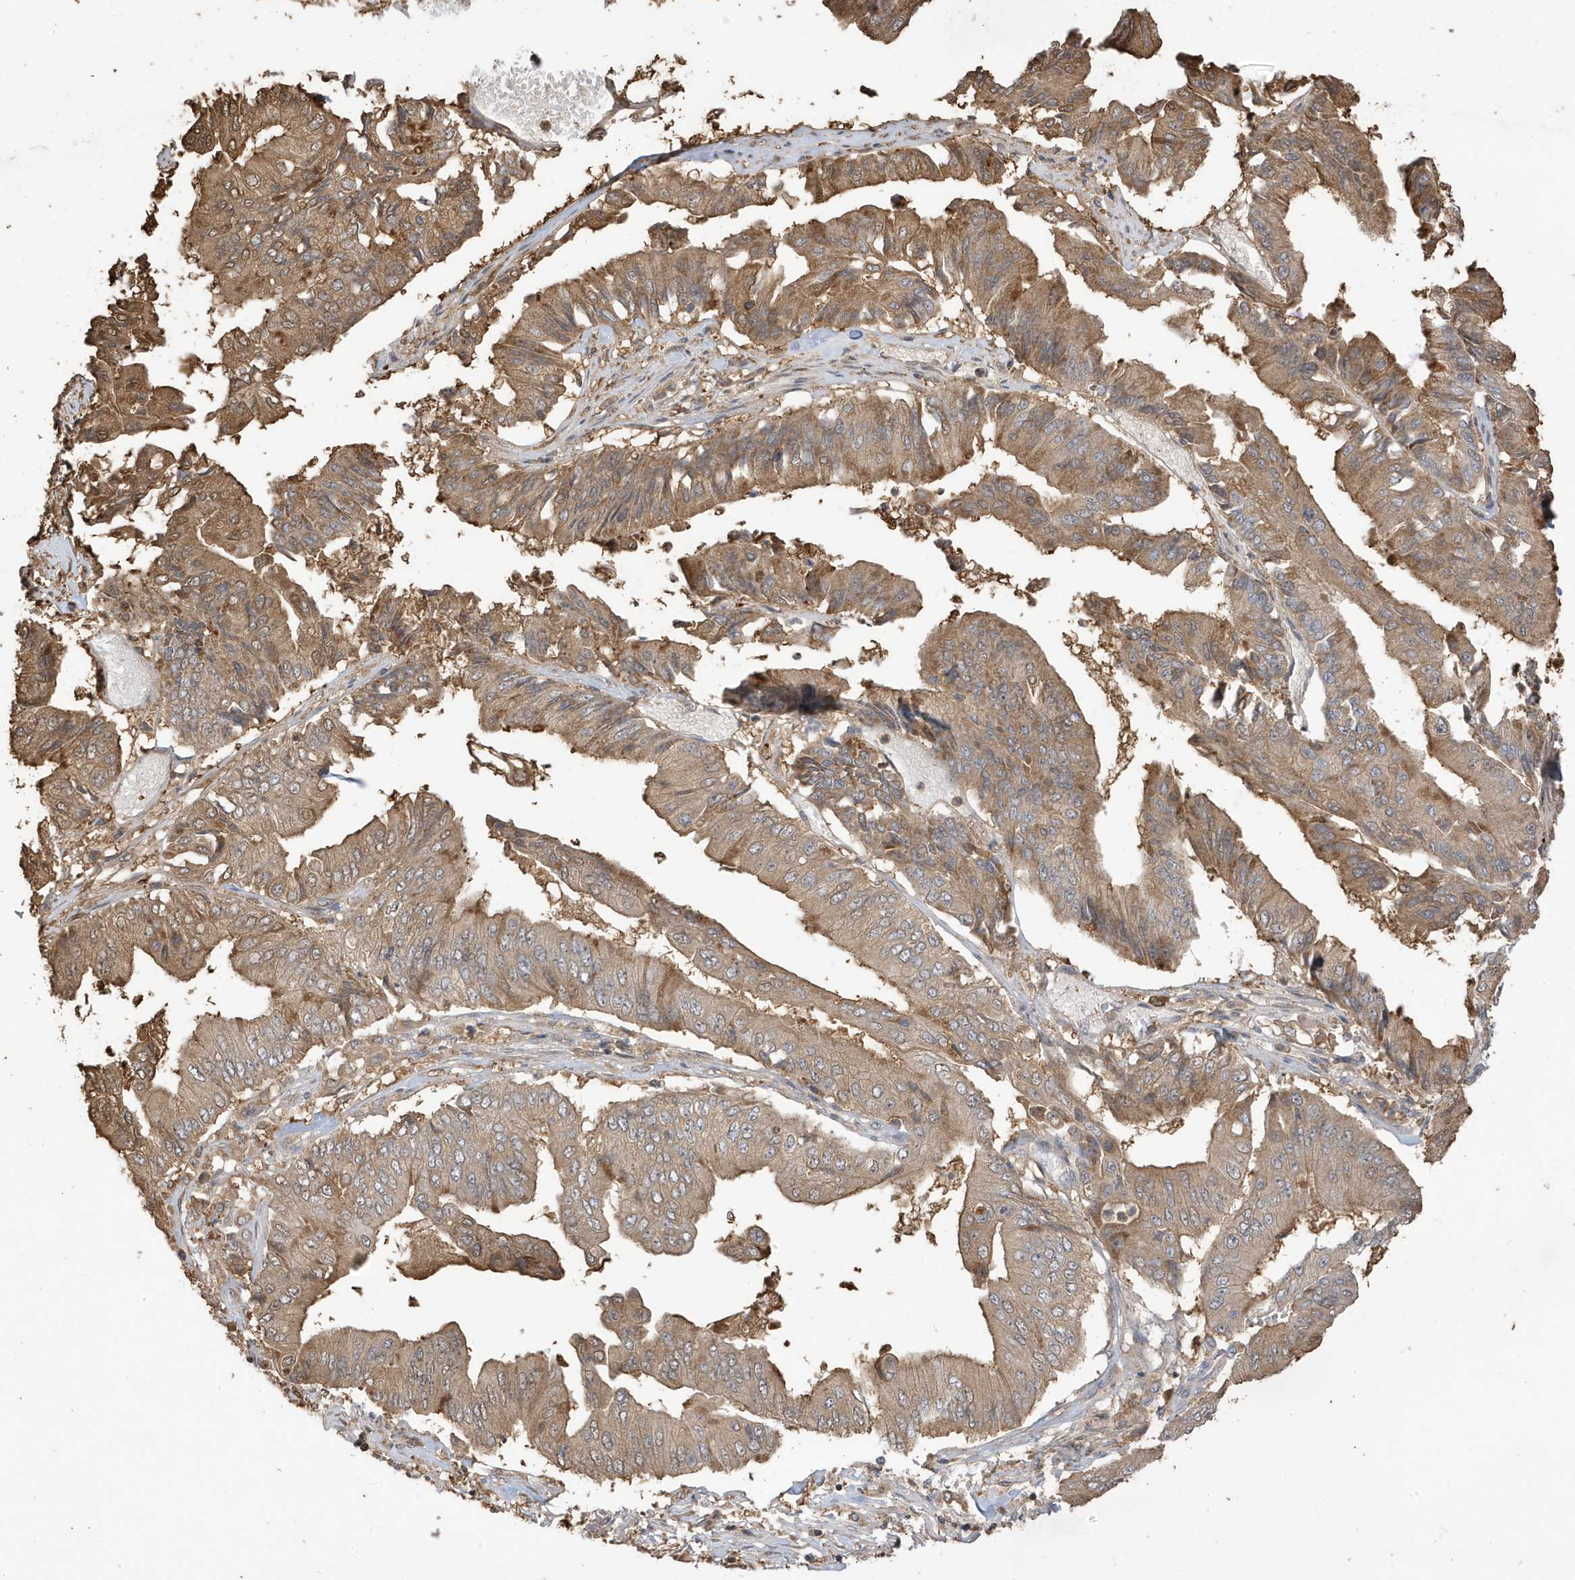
{"staining": {"intensity": "moderate", "quantity": ">75%", "location": "cytoplasmic/membranous"}, "tissue": "pancreatic cancer", "cell_type": "Tumor cells", "image_type": "cancer", "snomed": [{"axis": "morphology", "description": "Adenocarcinoma, NOS"}, {"axis": "topography", "description": "Pancreas"}], "caption": "A histopathology image of pancreatic cancer (adenocarcinoma) stained for a protein exhibits moderate cytoplasmic/membranous brown staining in tumor cells. The staining was performed using DAB (3,3'-diaminobenzidine), with brown indicating positive protein expression. Nuclei are stained blue with hematoxylin.", "gene": "AZI2", "patient": {"sex": "female", "age": 77}}